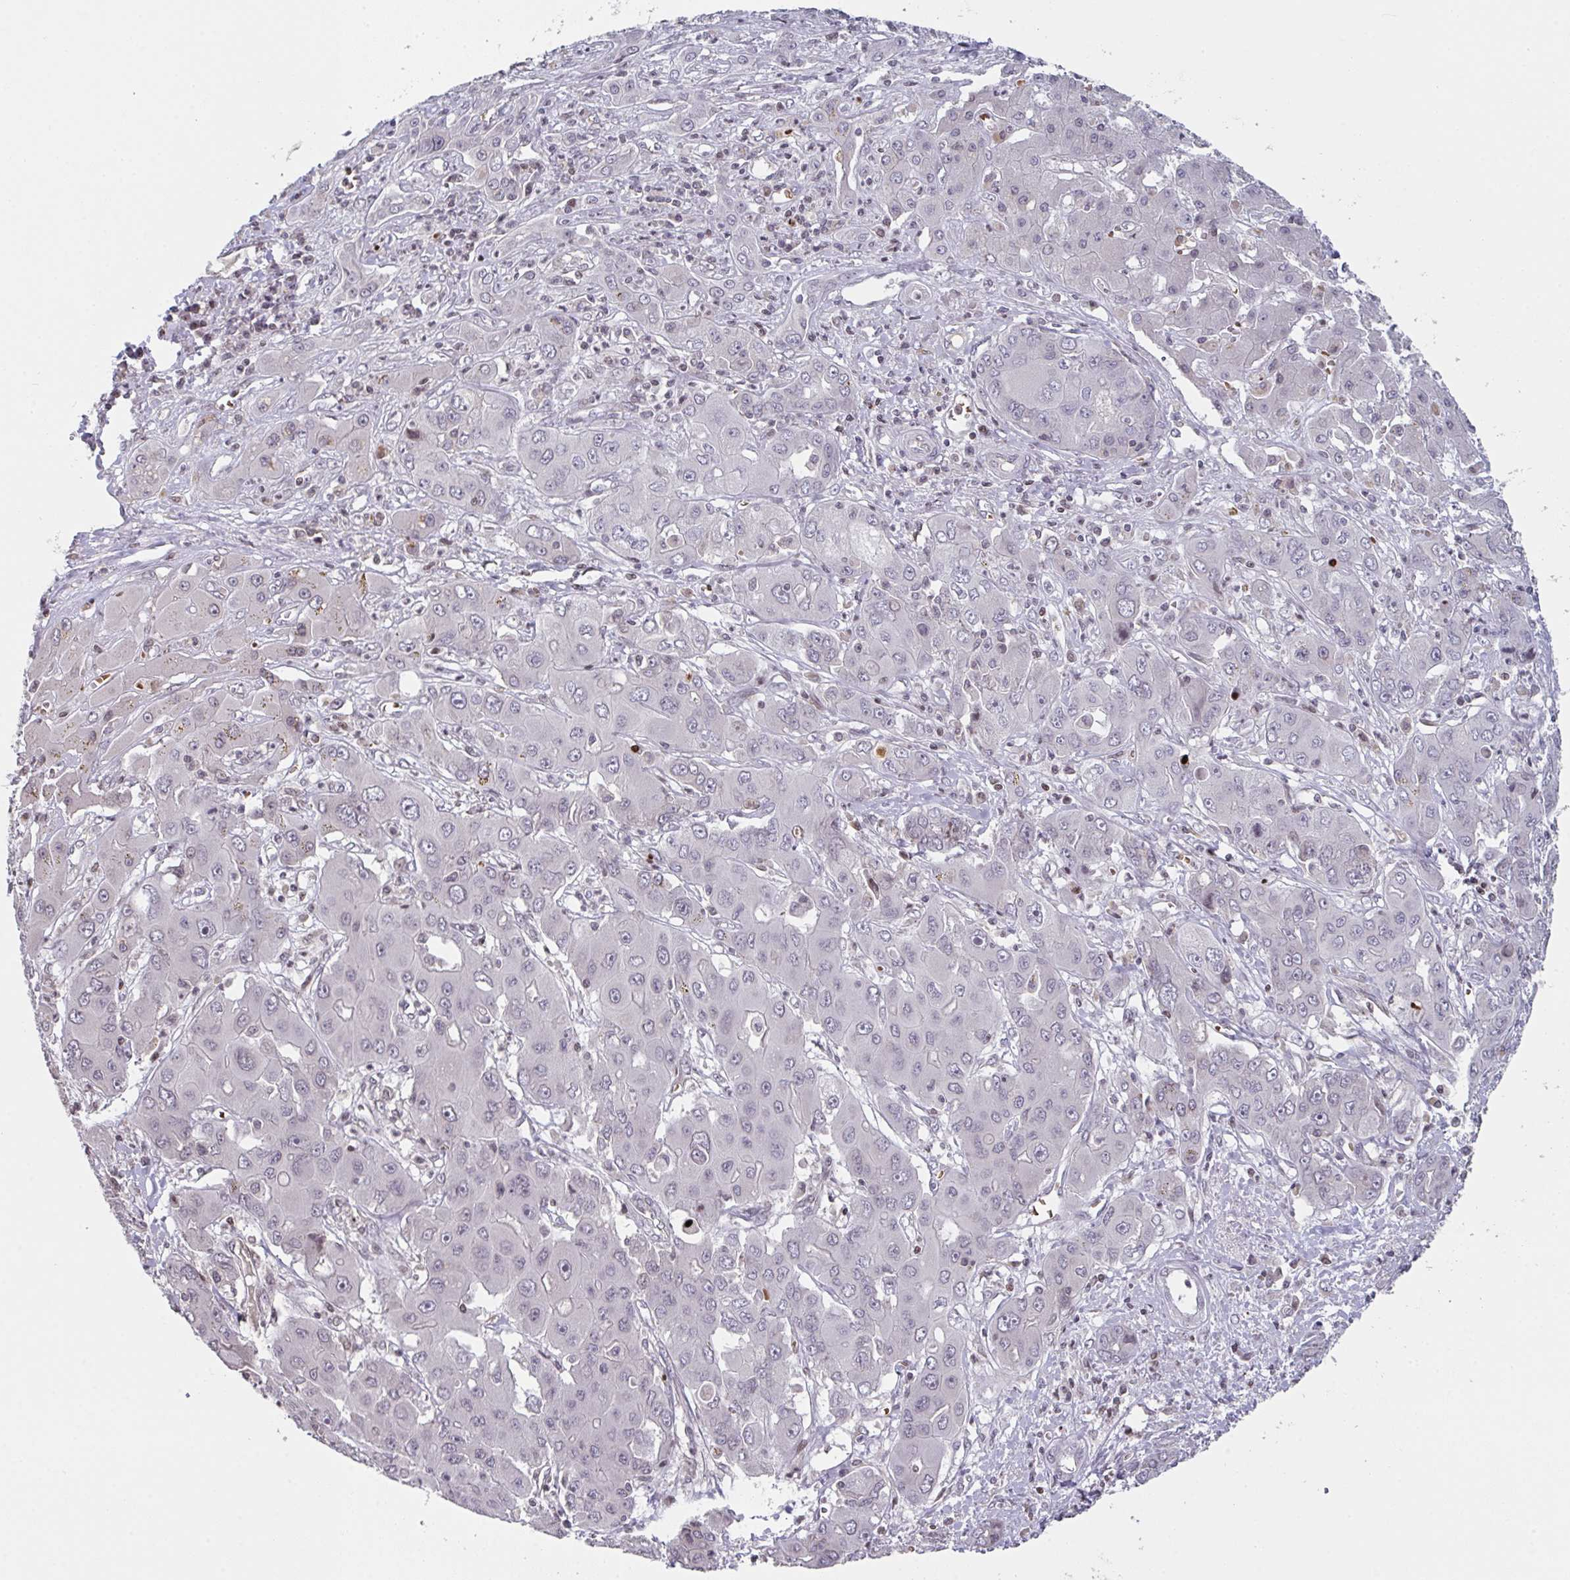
{"staining": {"intensity": "negative", "quantity": "none", "location": "none"}, "tissue": "liver cancer", "cell_type": "Tumor cells", "image_type": "cancer", "snomed": [{"axis": "morphology", "description": "Cholangiocarcinoma"}, {"axis": "topography", "description": "Liver"}], "caption": "This image is of cholangiocarcinoma (liver) stained with immunohistochemistry to label a protein in brown with the nuclei are counter-stained blue. There is no positivity in tumor cells.", "gene": "PCDHB8", "patient": {"sex": "male", "age": 67}}